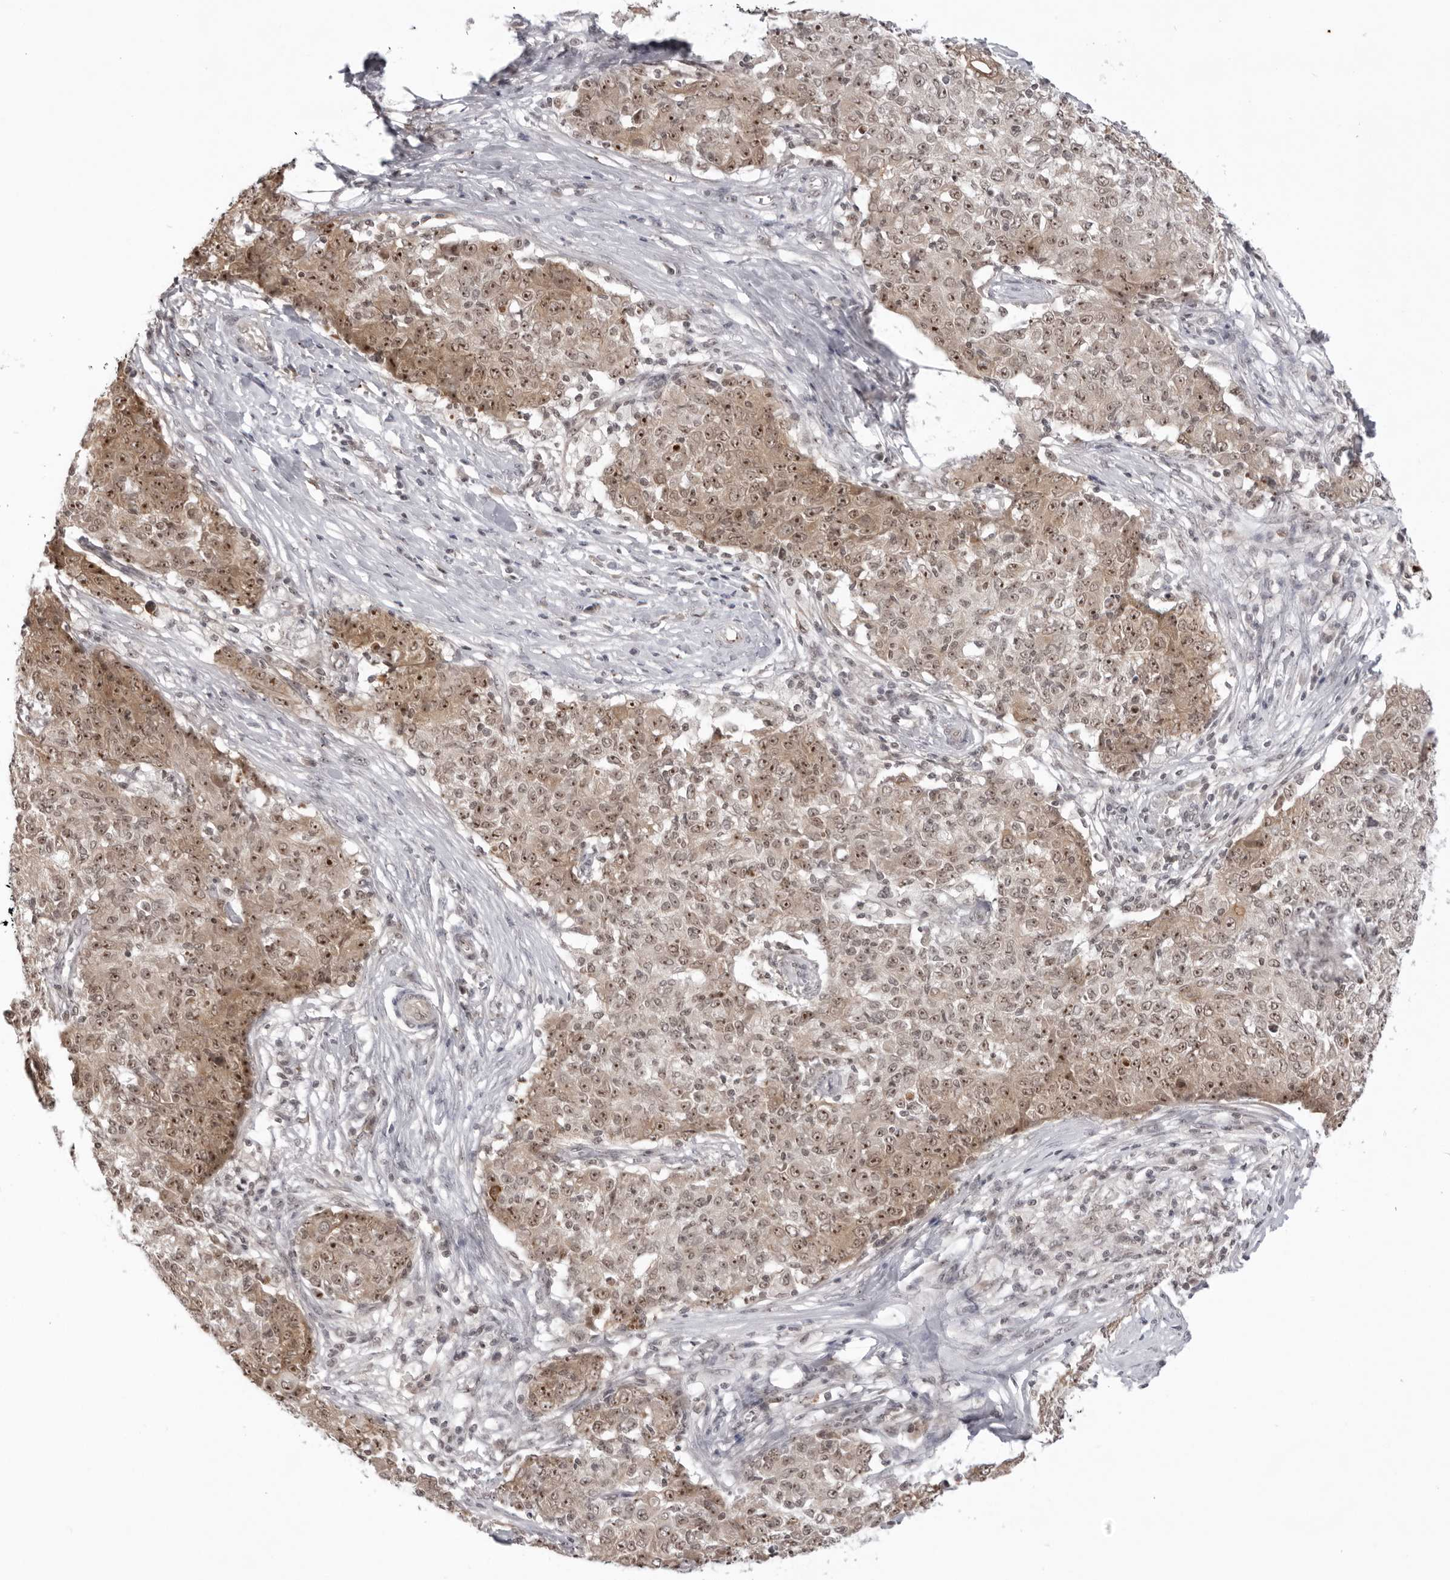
{"staining": {"intensity": "moderate", "quantity": ">75%", "location": "cytoplasmic/membranous,nuclear"}, "tissue": "ovarian cancer", "cell_type": "Tumor cells", "image_type": "cancer", "snomed": [{"axis": "morphology", "description": "Carcinoma, endometroid"}, {"axis": "topography", "description": "Ovary"}], "caption": "An IHC photomicrograph of tumor tissue is shown. Protein staining in brown highlights moderate cytoplasmic/membranous and nuclear positivity in endometroid carcinoma (ovarian) within tumor cells.", "gene": "EXOSC10", "patient": {"sex": "female", "age": 42}}